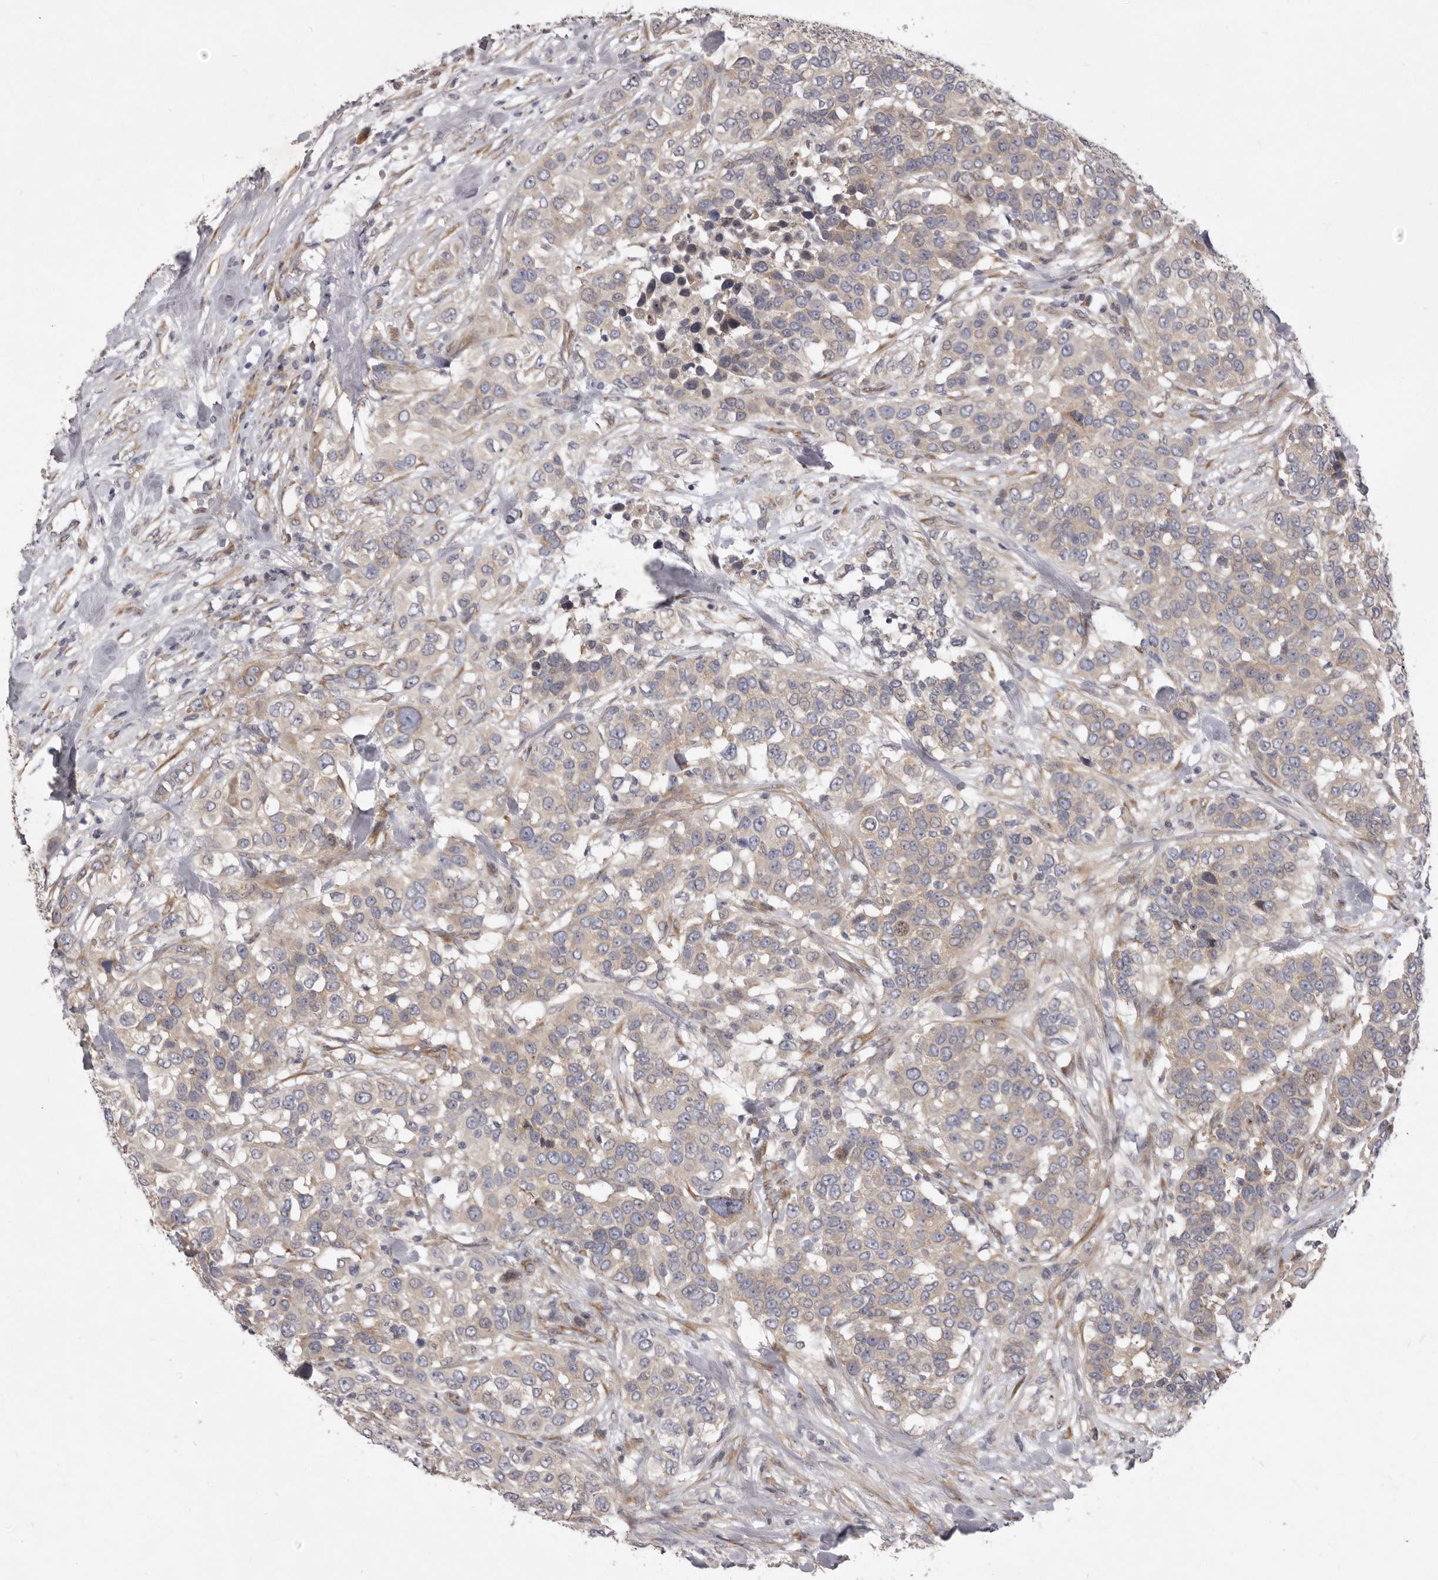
{"staining": {"intensity": "weak", "quantity": "25%-75%", "location": "cytoplasmic/membranous"}, "tissue": "urothelial cancer", "cell_type": "Tumor cells", "image_type": "cancer", "snomed": [{"axis": "morphology", "description": "Urothelial carcinoma, High grade"}, {"axis": "topography", "description": "Urinary bladder"}], "caption": "Weak cytoplasmic/membranous positivity for a protein is present in about 25%-75% of tumor cells of urothelial cancer using immunohistochemistry.", "gene": "TBC1D8B", "patient": {"sex": "female", "age": 80}}